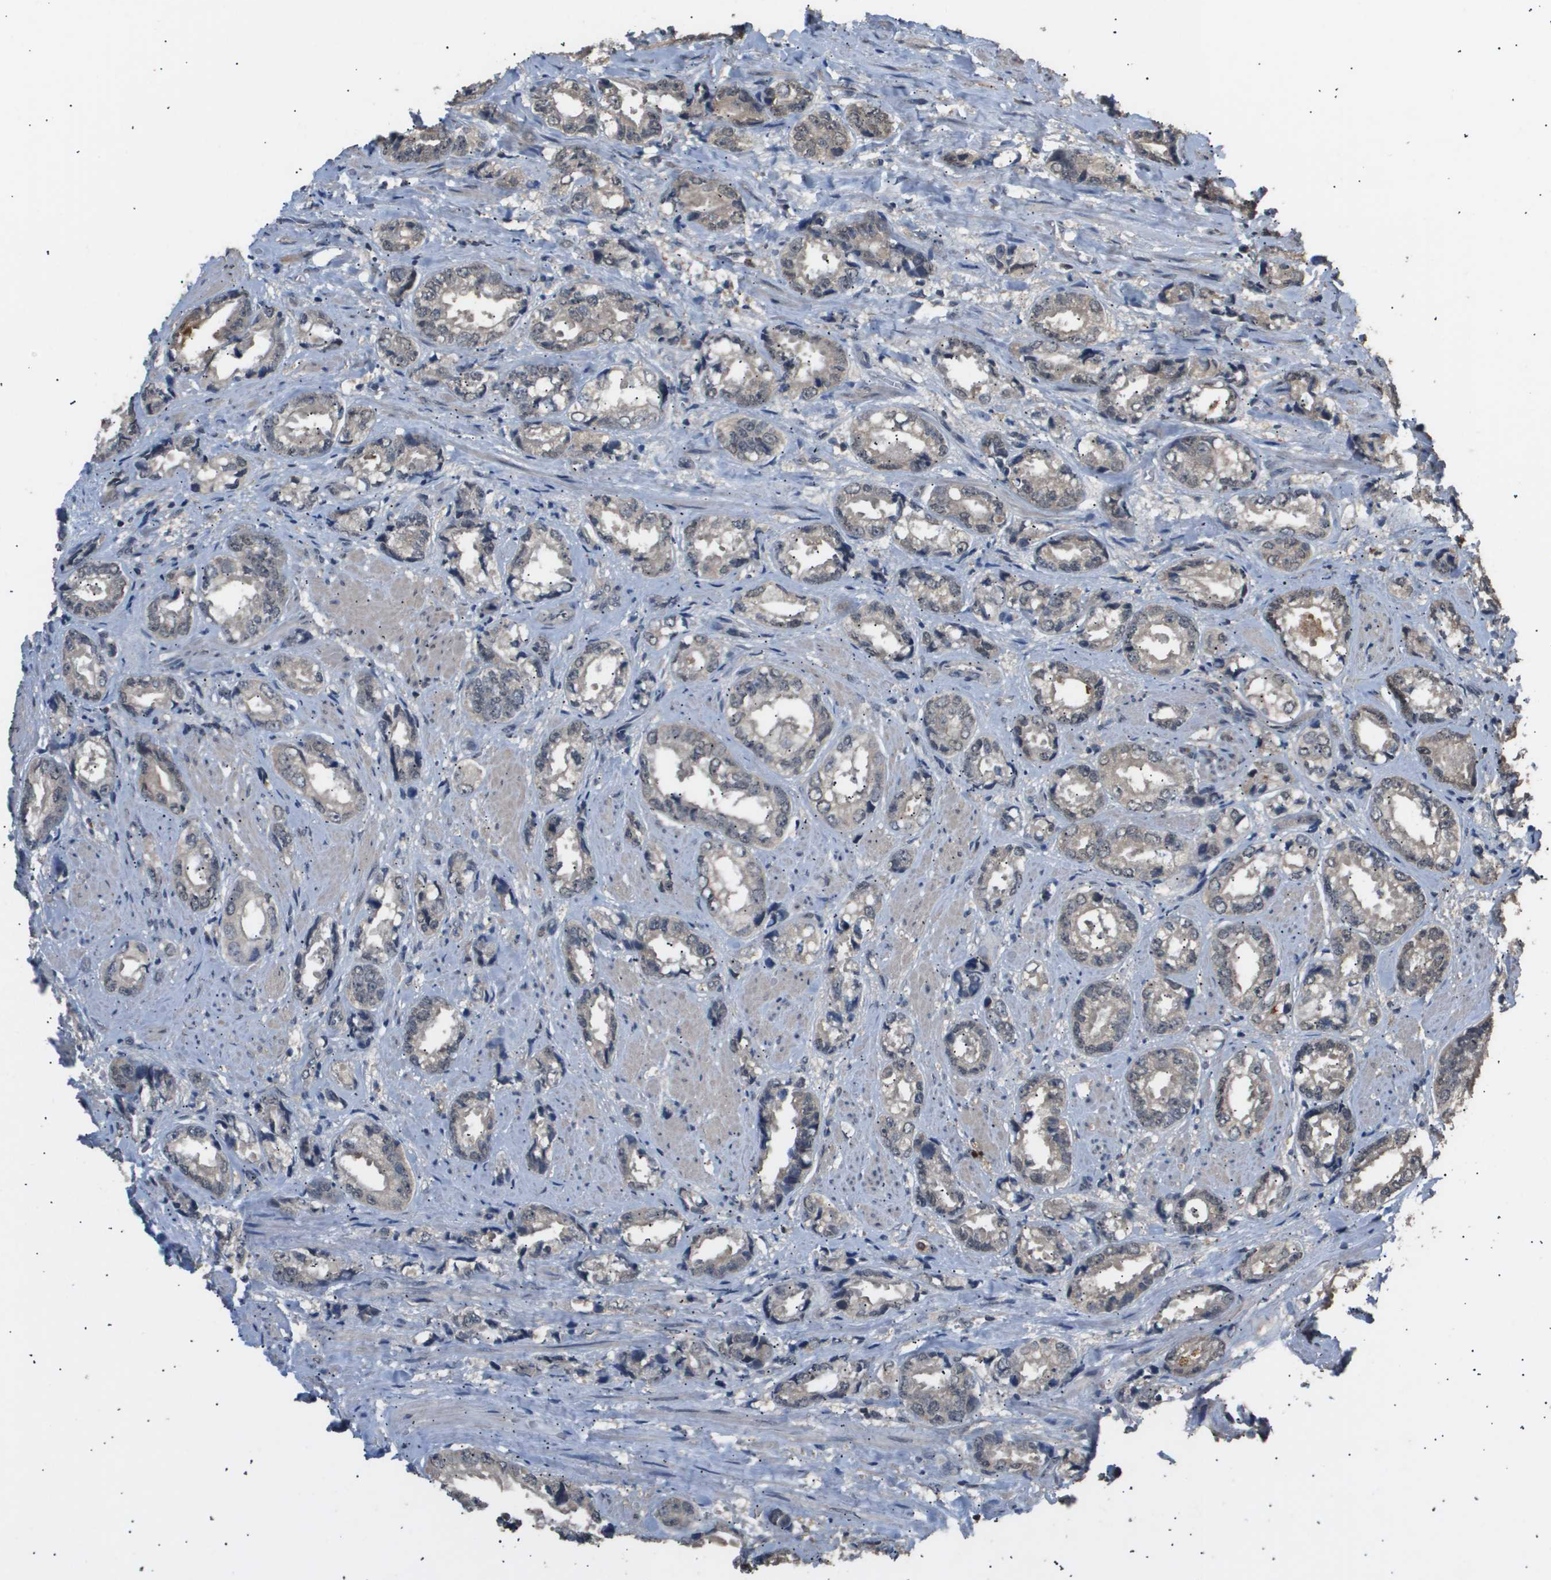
{"staining": {"intensity": "weak", "quantity": "<25%", "location": "cytoplasmic/membranous"}, "tissue": "prostate cancer", "cell_type": "Tumor cells", "image_type": "cancer", "snomed": [{"axis": "morphology", "description": "Adenocarcinoma, High grade"}, {"axis": "topography", "description": "Prostate"}], "caption": "Immunohistochemistry (IHC) histopathology image of neoplastic tissue: prostate adenocarcinoma (high-grade) stained with DAB demonstrates no significant protein expression in tumor cells. Brightfield microscopy of IHC stained with DAB (brown) and hematoxylin (blue), captured at high magnification.", "gene": "ING1", "patient": {"sex": "male", "age": 61}}